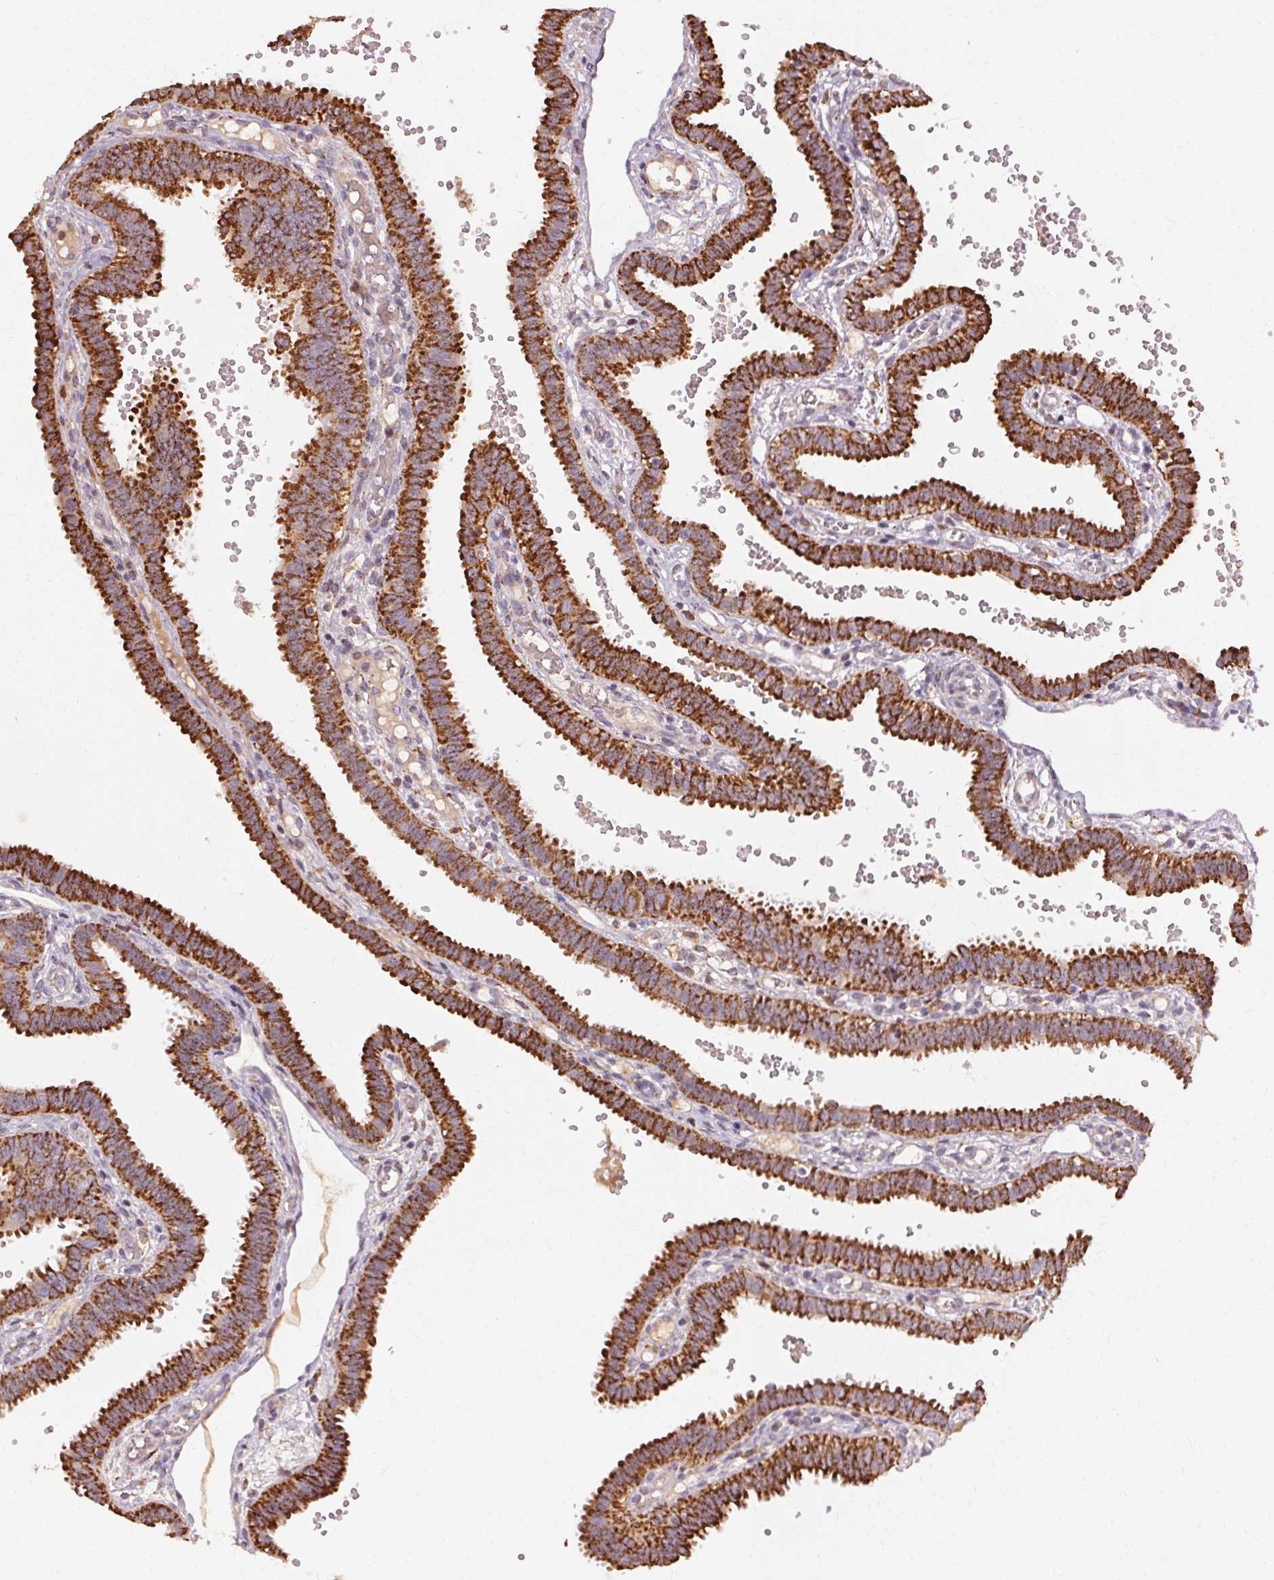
{"staining": {"intensity": "strong", "quantity": ">75%", "location": "cytoplasmic/membranous"}, "tissue": "fallopian tube", "cell_type": "Glandular cells", "image_type": "normal", "snomed": [{"axis": "morphology", "description": "Normal tissue, NOS"}, {"axis": "topography", "description": "Fallopian tube"}], "caption": "Fallopian tube stained with a brown dye exhibits strong cytoplasmic/membranous positive positivity in about >75% of glandular cells.", "gene": "REP15", "patient": {"sex": "female", "age": 37}}